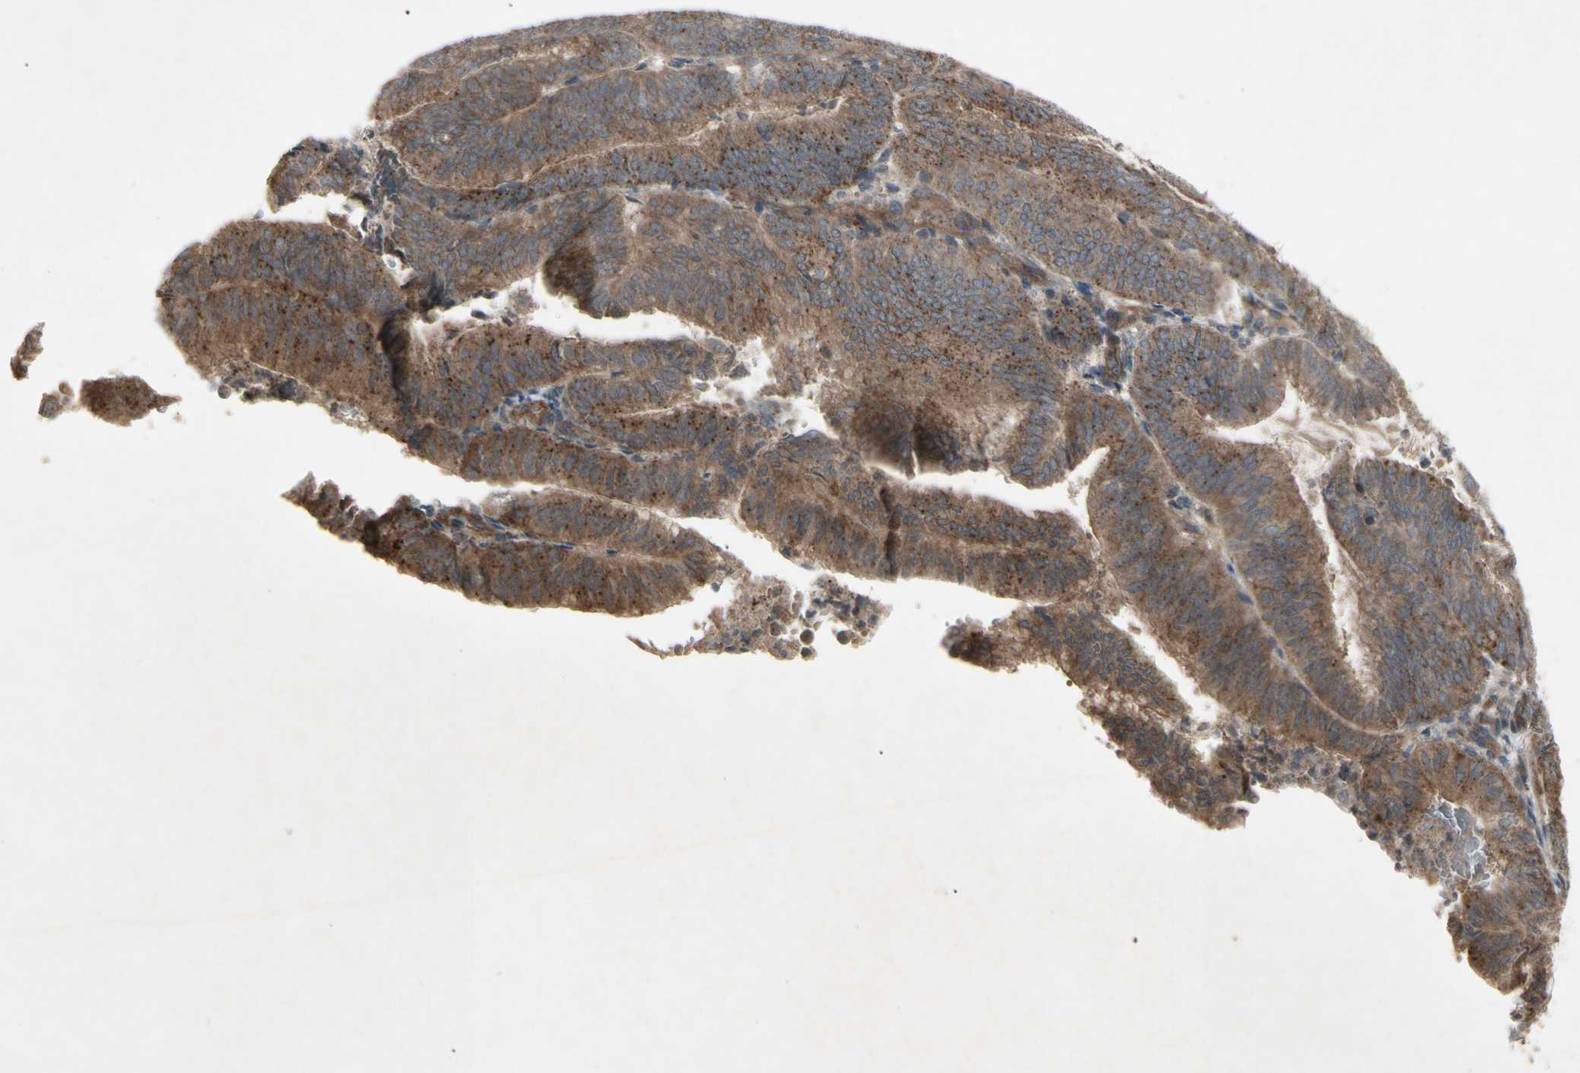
{"staining": {"intensity": "moderate", "quantity": ">75%", "location": "cytoplasmic/membranous"}, "tissue": "endometrial cancer", "cell_type": "Tumor cells", "image_type": "cancer", "snomed": [{"axis": "morphology", "description": "Adenocarcinoma, NOS"}, {"axis": "topography", "description": "Uterus"}], "caption": "Protein staining of endometrial cancer (adenocarcinoma) tissue demonstrates moderate cytoplasmic/membranous positivity in approximately >75% of tumor cells.", "gene": "JAG1", "patient": {"sex": "female", "age": 60}}